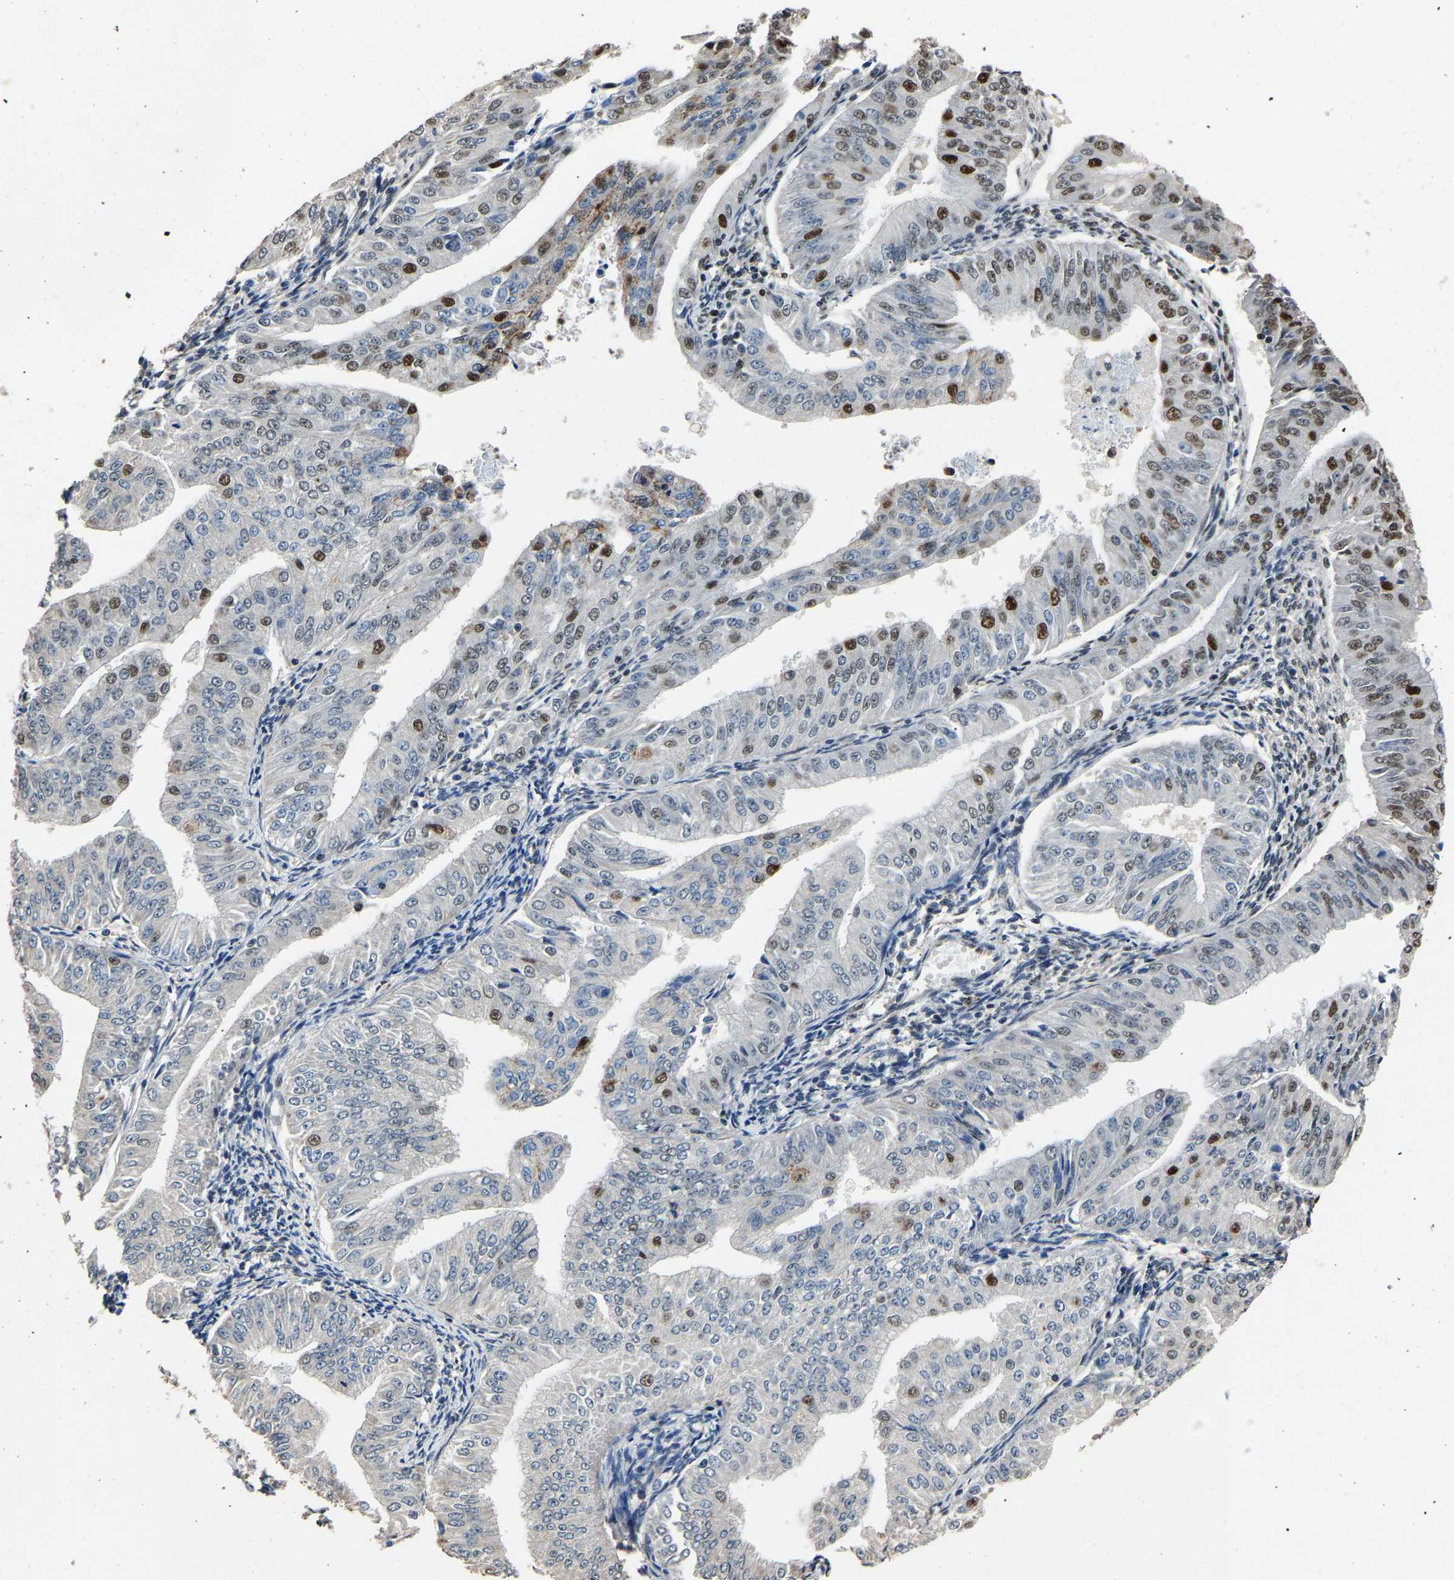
{"staining": {"intensity": "strong", "quantity": "<25%", "location": "nuclear"}, "tissue": "endometrial cancer", "cell_type": "Tumor cells", "image_type": "cancer", "snomed": [{"axis": "morphology", "description": "Normal tissue, NOS"}, {"axis": "morphology", "description": "Adenocarcinoma, NOS"}, {"axis": "topography", "description": "Endometrium"}], "caption": "Immunohistochemistry histopathology image of endometrial cancer (adenocarcinoma) stained for a protein (brown), which shows medium levels of strong nuclear staining in approximately <25% of tumor cells.", "gene": "SAFB", "patient": {"sex": "female", "age": 53}}